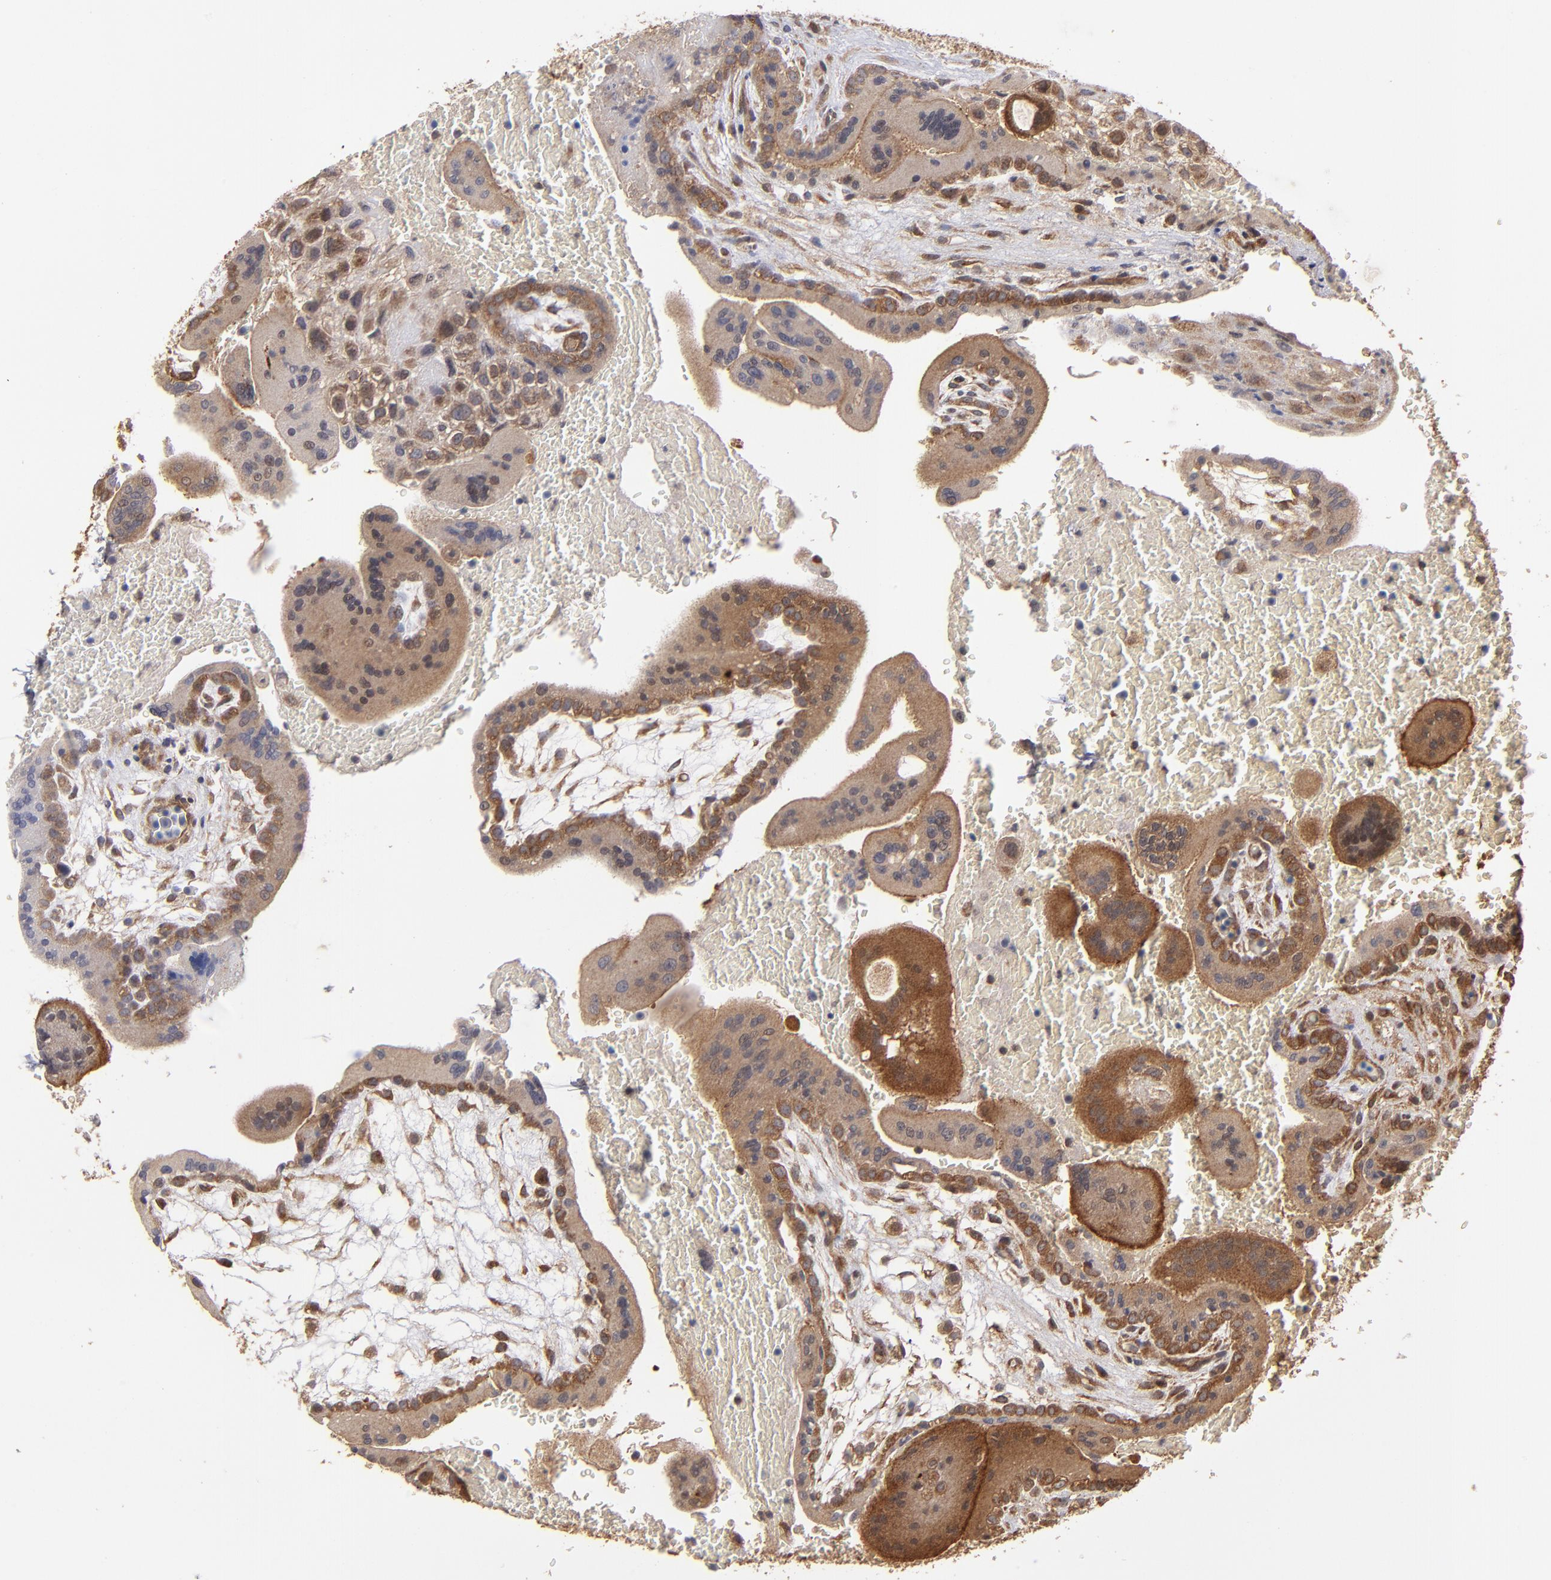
{"staining": {"intensity": "negative", "quantity": "none", "location": "none"}, "tissue": "placenta", "cell_type": "Decidual cells", "image_type": "normal", "snomed": [{"axis": "morphology", "description": "Normal tissue, NOS"}, {"axis": "topography", "description": "Placenta"}], "caption": "This is an immunohistochemistry histopathology image of normal human placenta. There is no positivity in decidual cells.", "gene": "BDKRB1", "patient": {"sex": "female", "age": 35}}